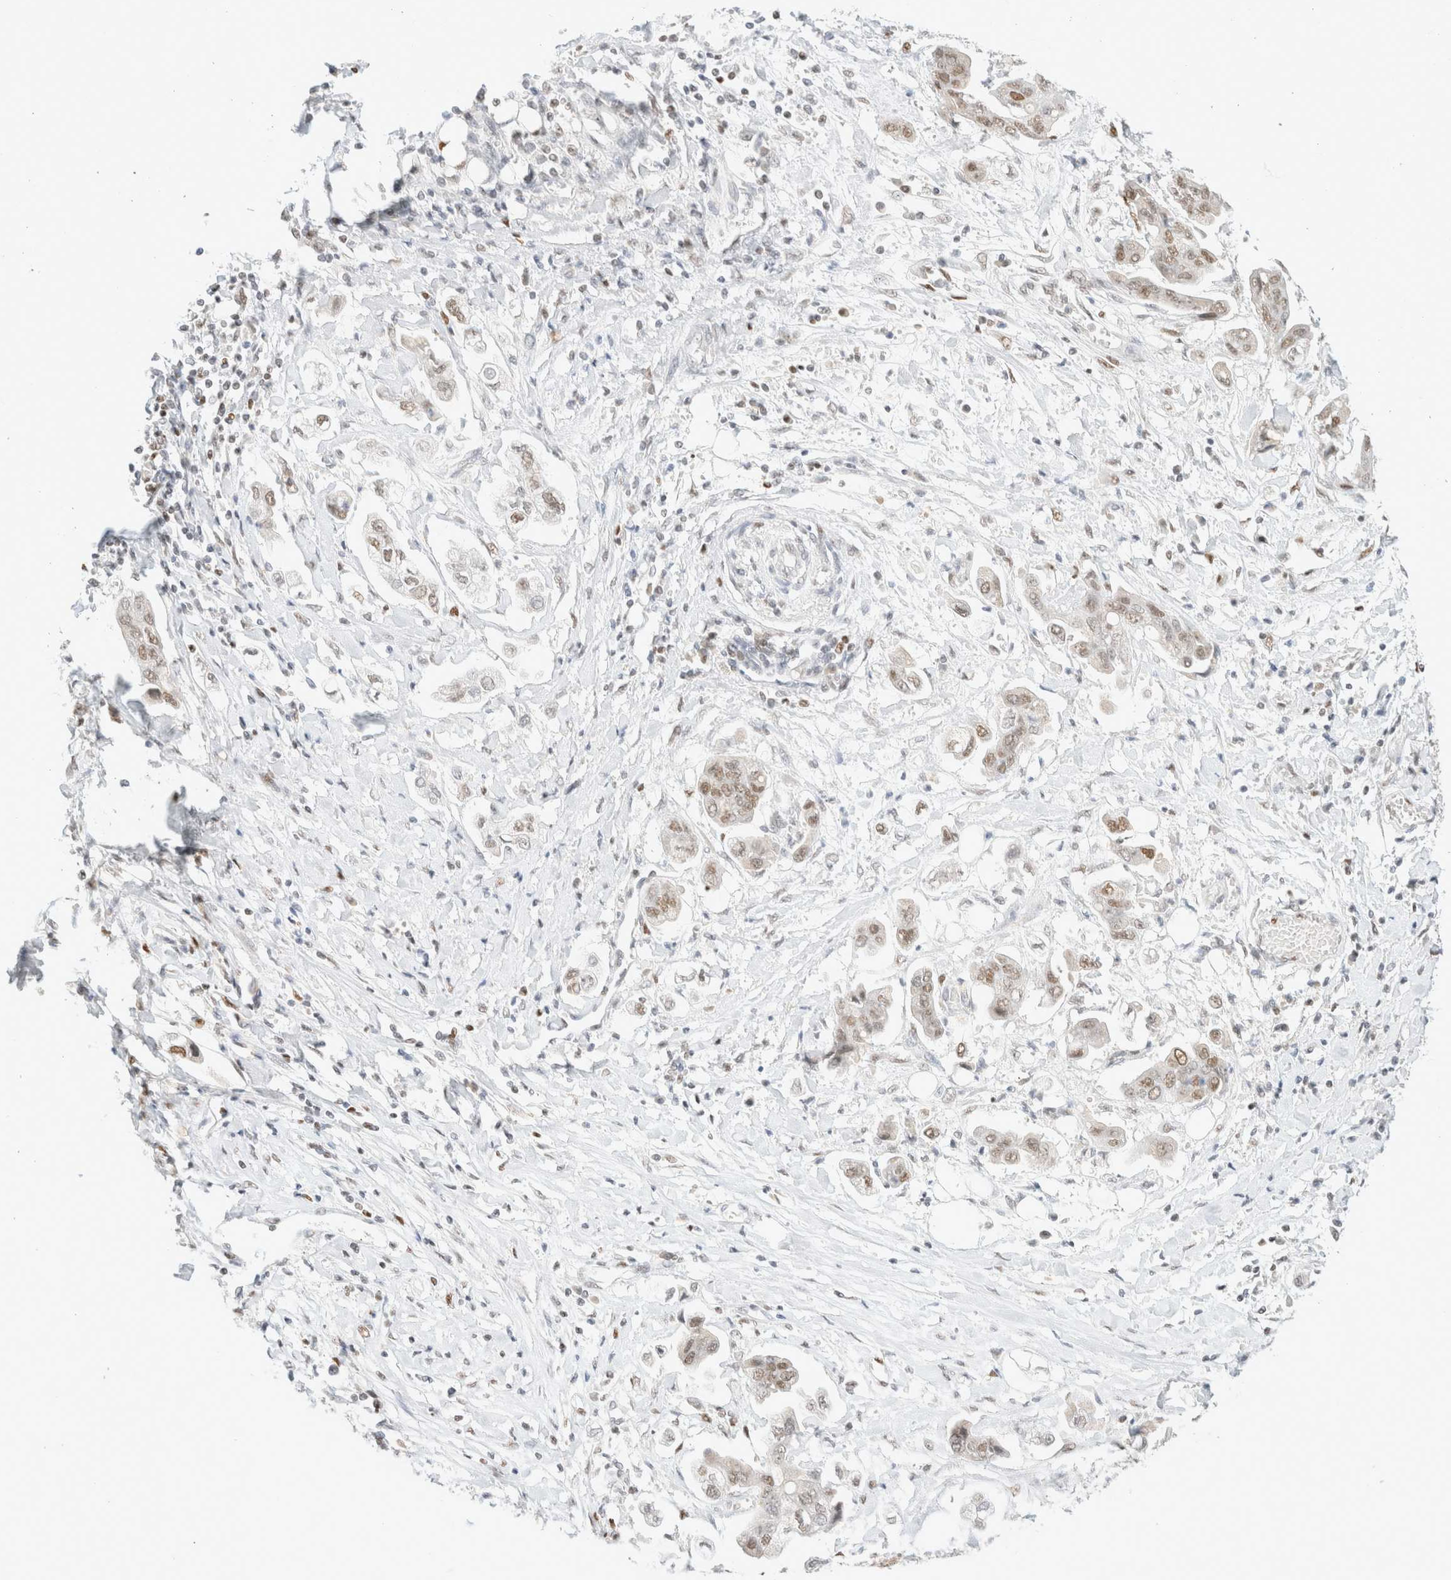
{"staining": {"intensity": "weak", "quantity": ">75%", "location": "nuclear"}, "tissue": "stomach cancer", "cell_type": "Tumor cells", "image_type": "cancer", "snomed": [{"axis": "morphology", "description": "Adenocarcinoma, NOS"}, {"axis": "topography", "description": "Stomach"}], "caption": "Immunohistochemistry (IHC) staining of stomach adenocarcinoma, which exhibits low levels of weak nuclear positivity in approximately >75% of tumor cells indicating weak nuclear protein positivity. The staining was performed using DAB (brown) for protein detection and nuclei were counterstained in hematoxylin (blue).", "gene": "DDB2", "patient": {"sex": "male", "age": 62}}